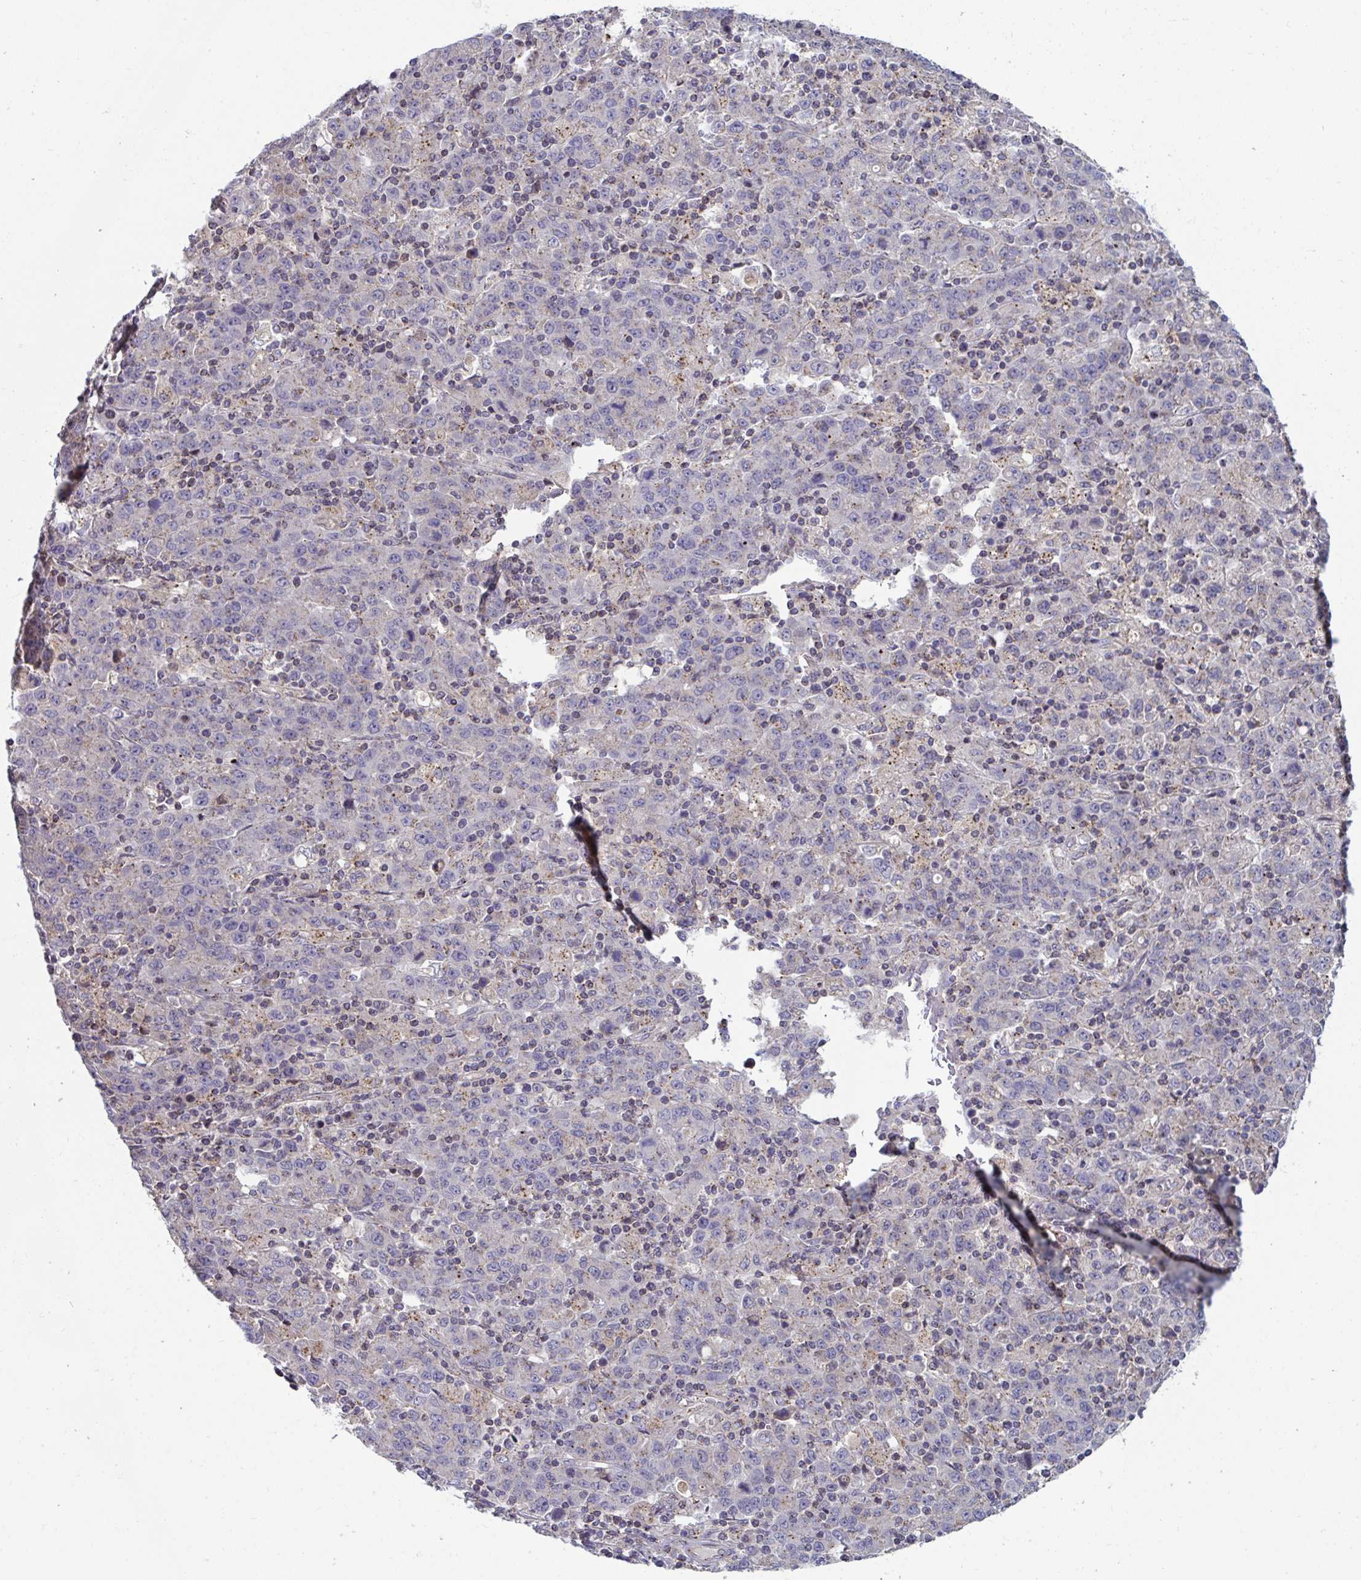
{"staining": {"intensity": "weak", "quantity": "<25%", "location": "cytoplasmic/membranous"}, "tissue": "stomach cancer", "cell_type": "Tumor cells", "image_type": "cancer", "snomed": [{"axis": "morphology", "description": "Adenocarcinoma, NOS"}, {"axis": "topography", "description": "Stomach, upper"}], "caption": "High power microscopy photomicrograph of an immunohistochemistry histopathology image of adenocarcinoma (stomach), revealing no significant positivity in tumor cells.", "gene": "IST1", "patient": {"sex": "male", "age": 69}}